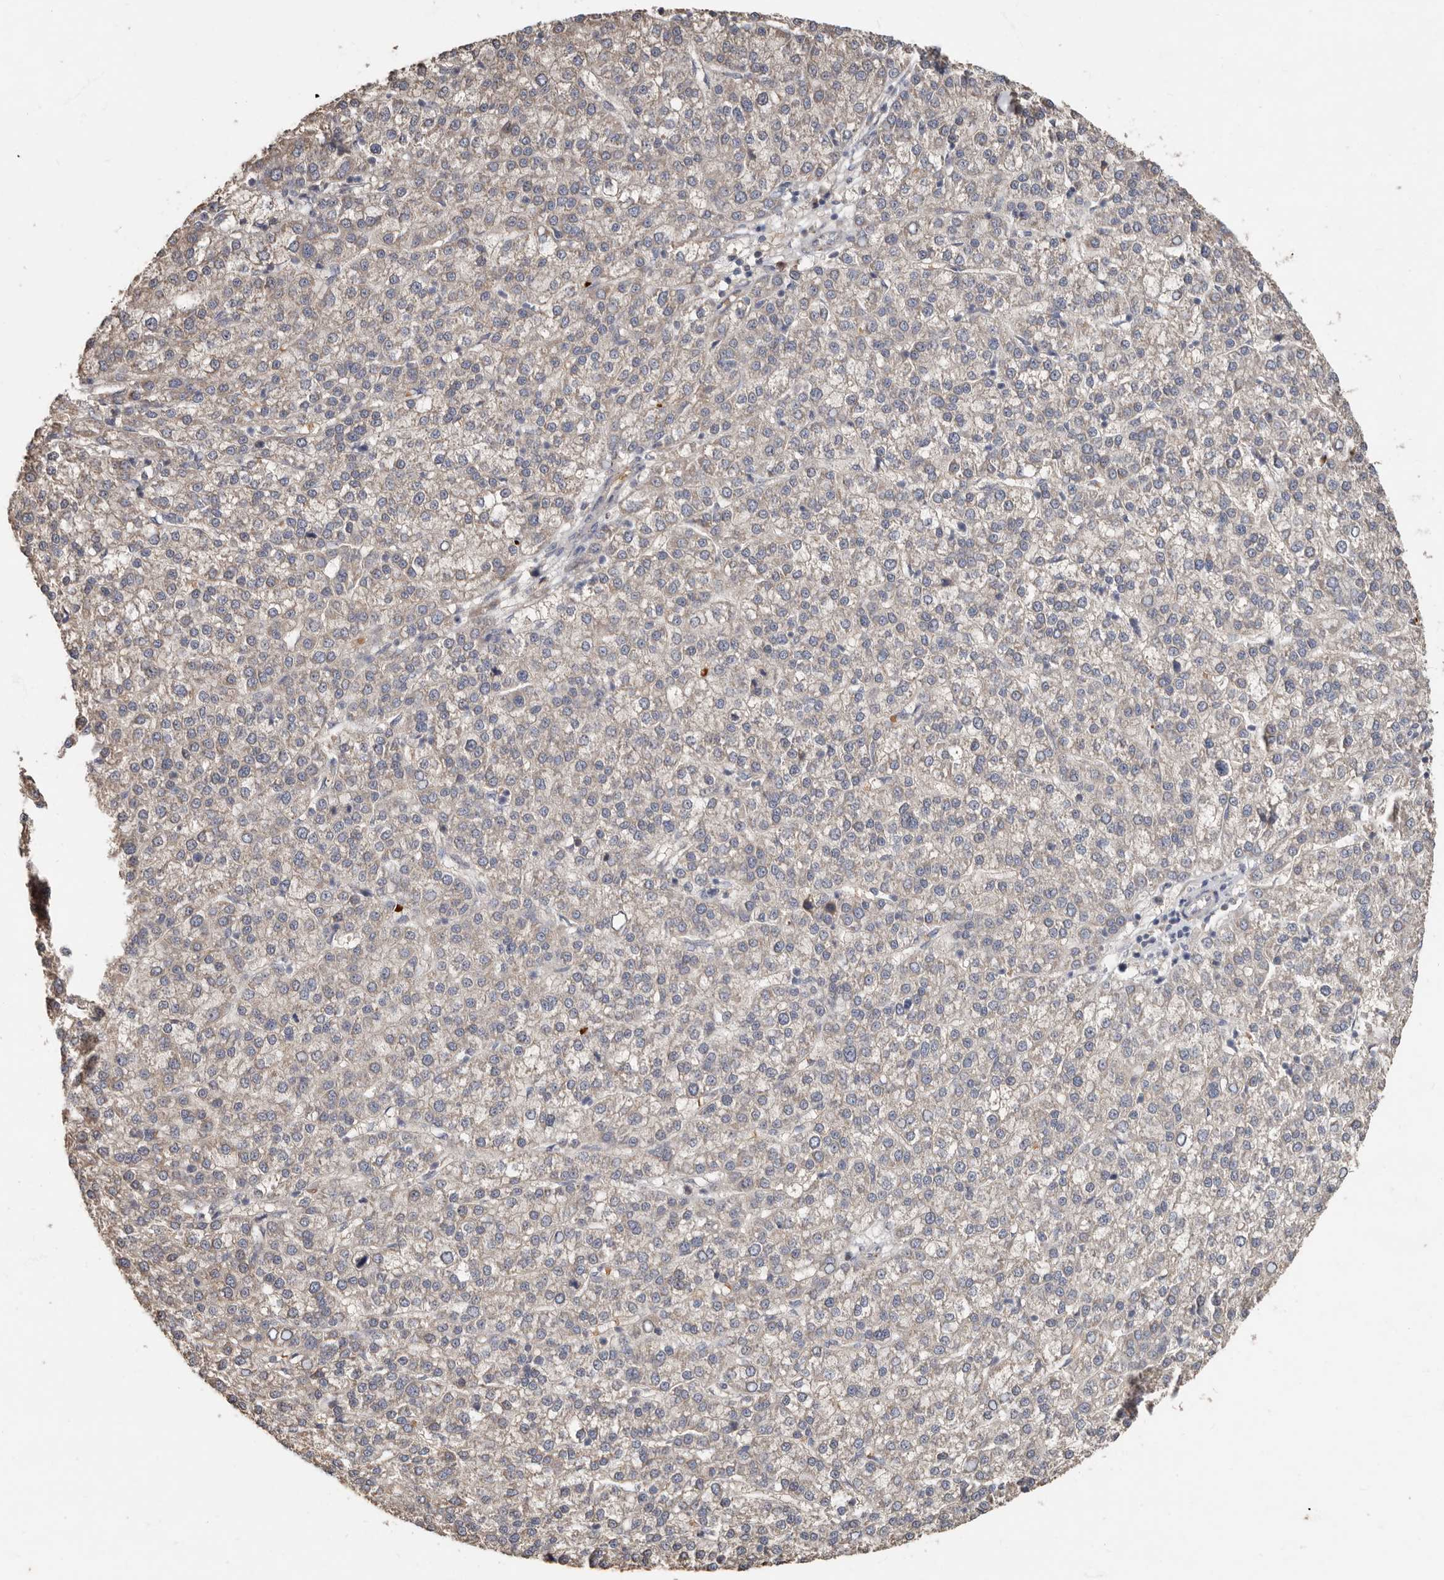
{"staining": {"intensity": "negative", "quantity": "none", "location": "none"}, "tissue": "liver cancer", "cell_type": "Tumor cells", "image_type": "cancer", "snomed": [{"axis": "morphology", "description": "Carcinoma, Hepatocellular, NOS"}, {"axis": "topography", "description": "Liver"}], "caption": "Tumor cells are negative for brown protein staining in liver cancer (hepatocellular carcinoma).", "gene": "KIF26B", "patient": {"sex": "female", "age": 58}}